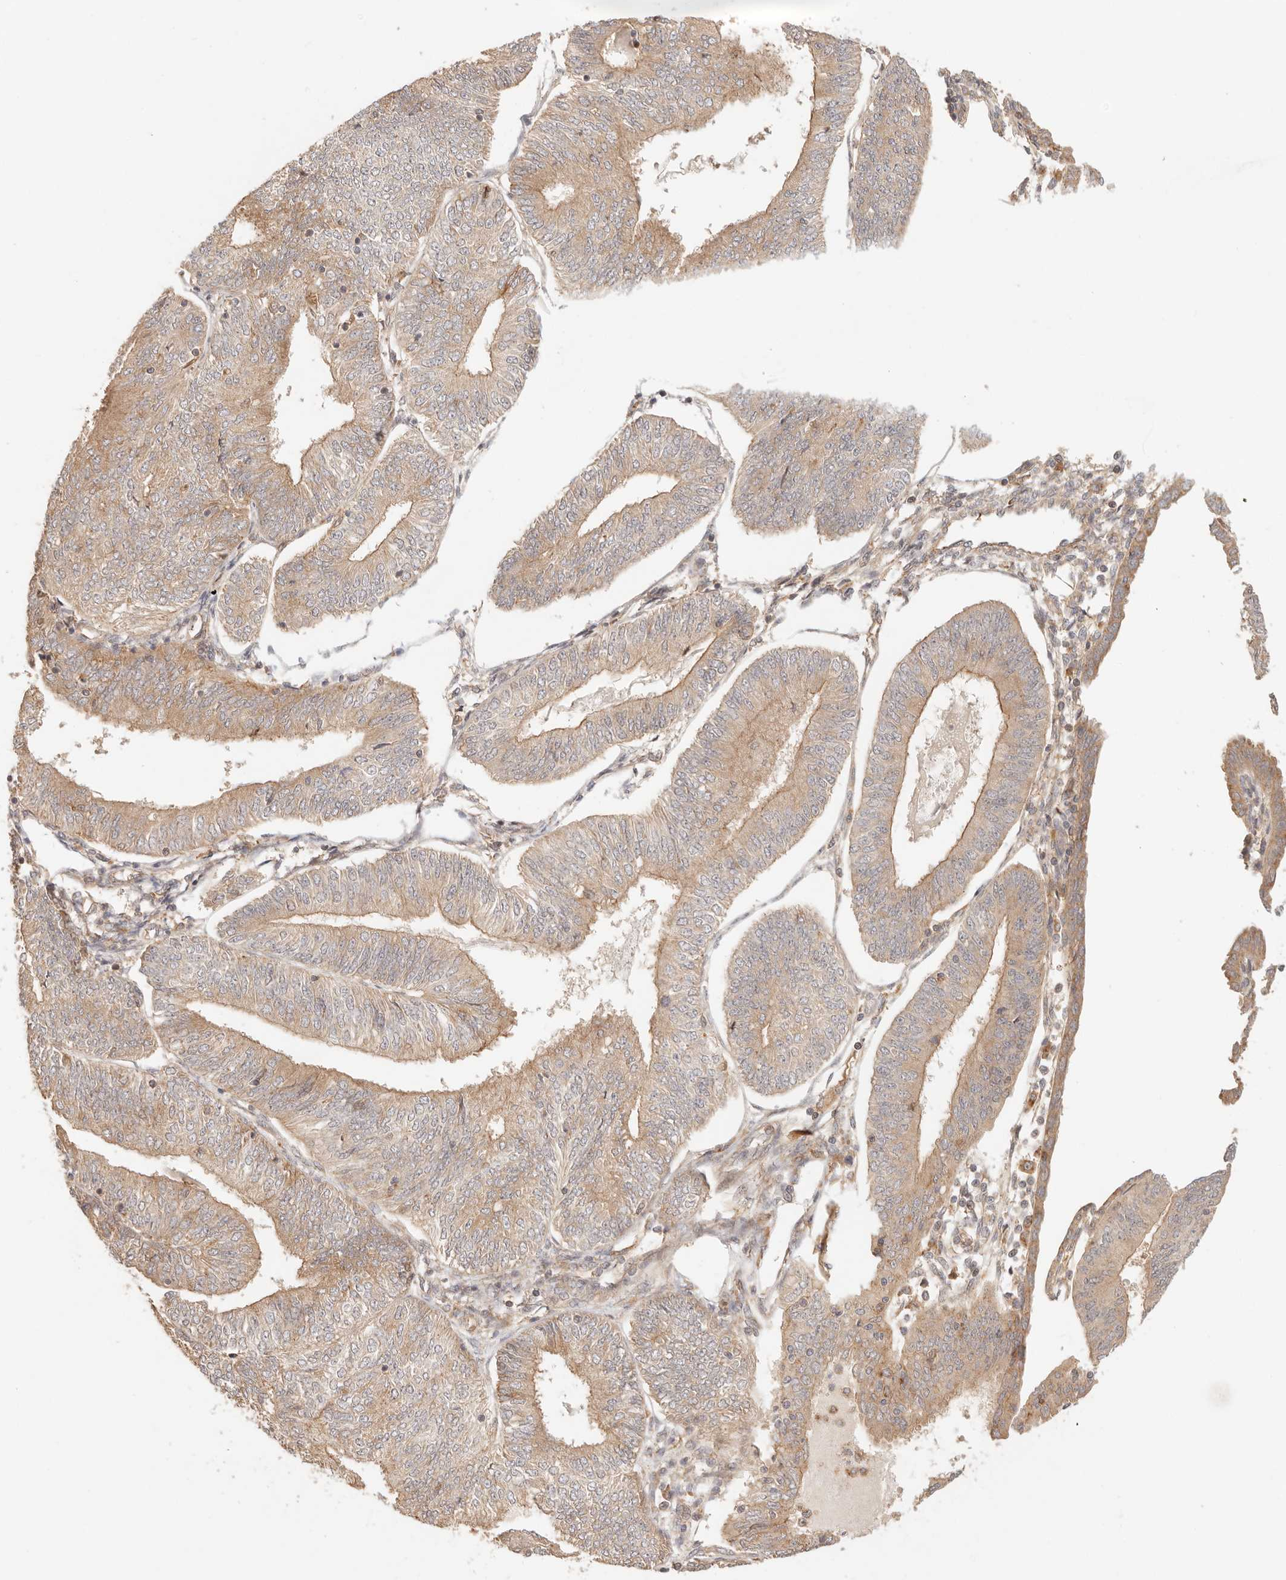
{"staining": {"intensity": "moderate", "quantity": ">75%", "location": "cytoplasmic/membranous"}, "tissue": "endometrial cancer", "cell_type": "Tumor cells", "image_type": "cancer", "snomed": [{"axis": "morphology", "description": "Adenocarcinoma, NOS"}, {"axis": "topography", "description": "Endometrium"}], "caption": "A micrograph showing moderate cytoplasmic/membranous expression in approximately >75% of tumor cells in endometrial cancer (adenocarcinoma), as visualized by brown immunohistochemical staining.", "gene": "IL1R2", "patient": {"sex": "female", "age": 58}}